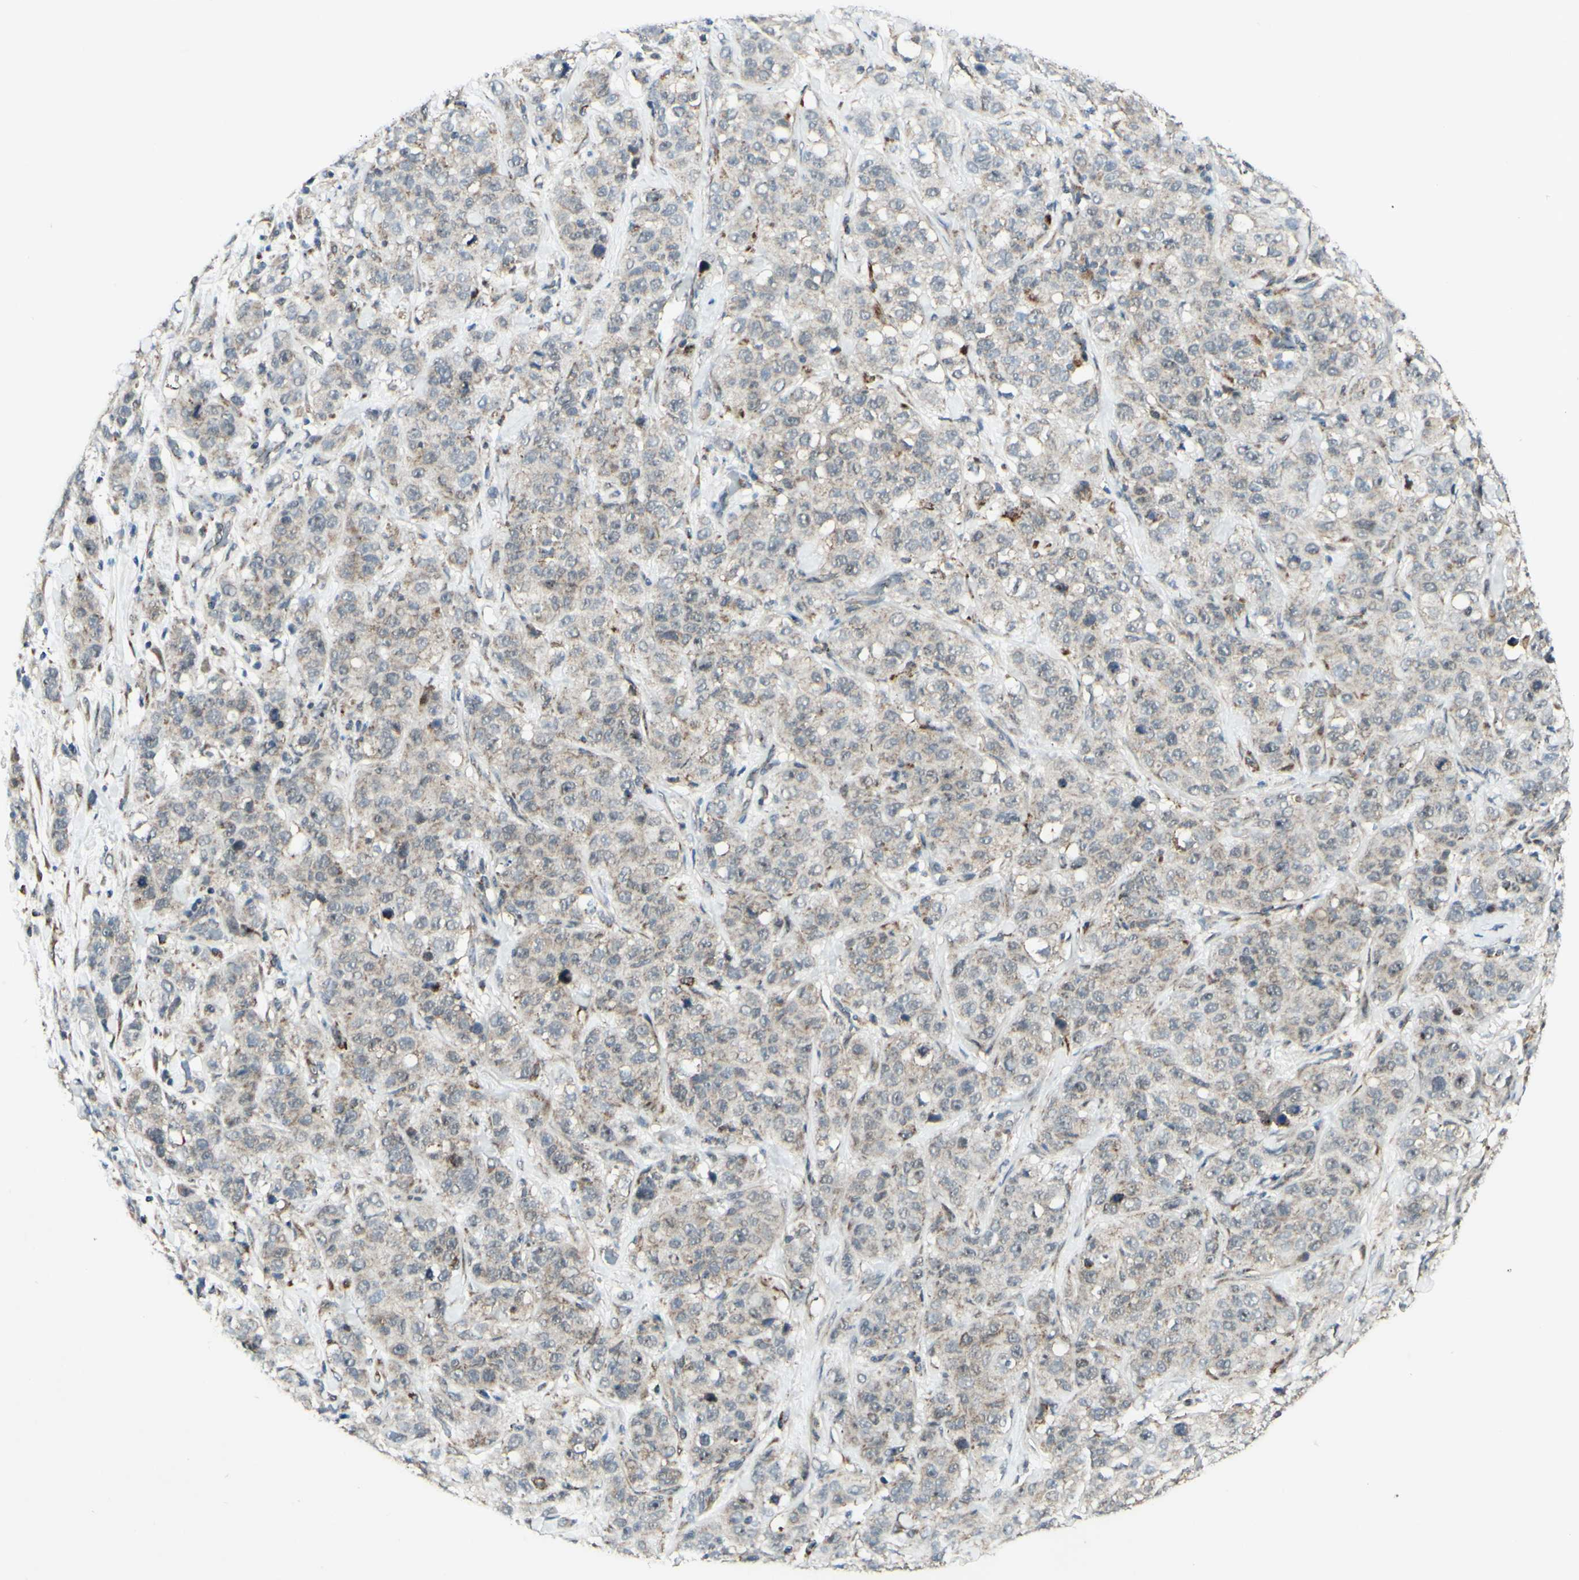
{"staining": {"intensity": "weak", "quantity": "25%-75%", "location": "cytoplasmic/membranous"}, "tissue": "stomach cancer", "cell_type": "Tumor cells", "image_type": "cancer", "snomed": [{"axis": "morphology", "description": "Adenocarcinoma, NOS"}, {"axis": "topography", "description": "Stomach"}], "caption": "The histopathology image displays a brown stain indicating the presence of a protein in the cytoplasmic/membranous of tumor cells in stomach cancer.", "gene": "DHRS3", "patient": {"sex": "male", "age": 48}}